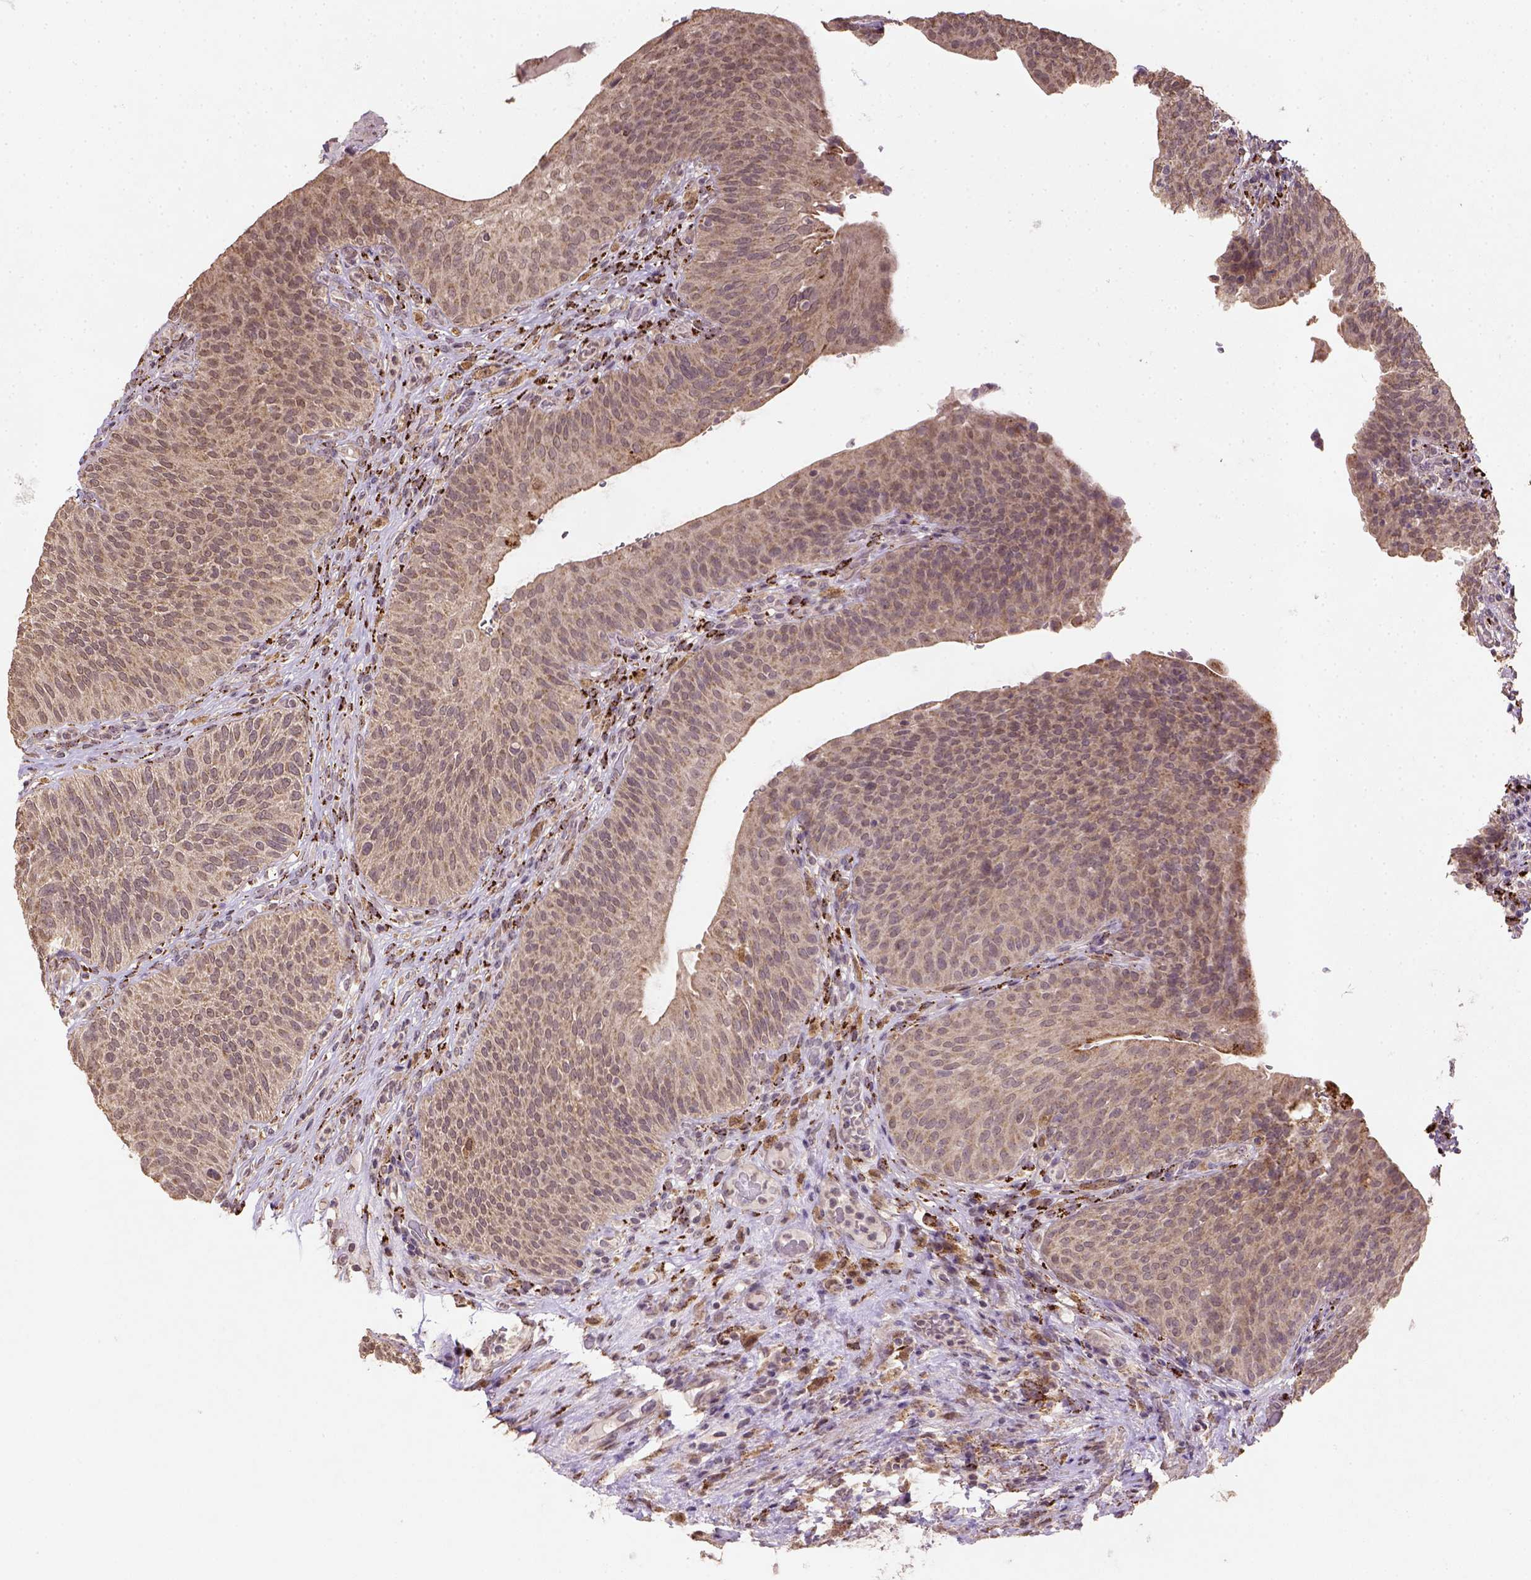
{"staining": {"intensity": "moderate", "quantity": "<25%", "location": "cytoplasmic/membranous"}, "tissue": "urinary bladder", "cell_type": "Urothelial cells", "image_type": "normal", "snomed": [{"axis": "morphology", "description": "Normal tissue, NOS"}, {"axis": "topography", "description": "Urinary bladder"}, {"axis": "topography", "description": "Peripheral nerve tissue"}], "caption": "IHC photomicrograph of normal human urinary bladder stained for a protein (brown), which shows low levels of moderate cytoplasmic/membranous staining in approximately <25% of urothelial cells.", "gene": "NUDT10", "patient": {"sex": "male", "age": 66}}